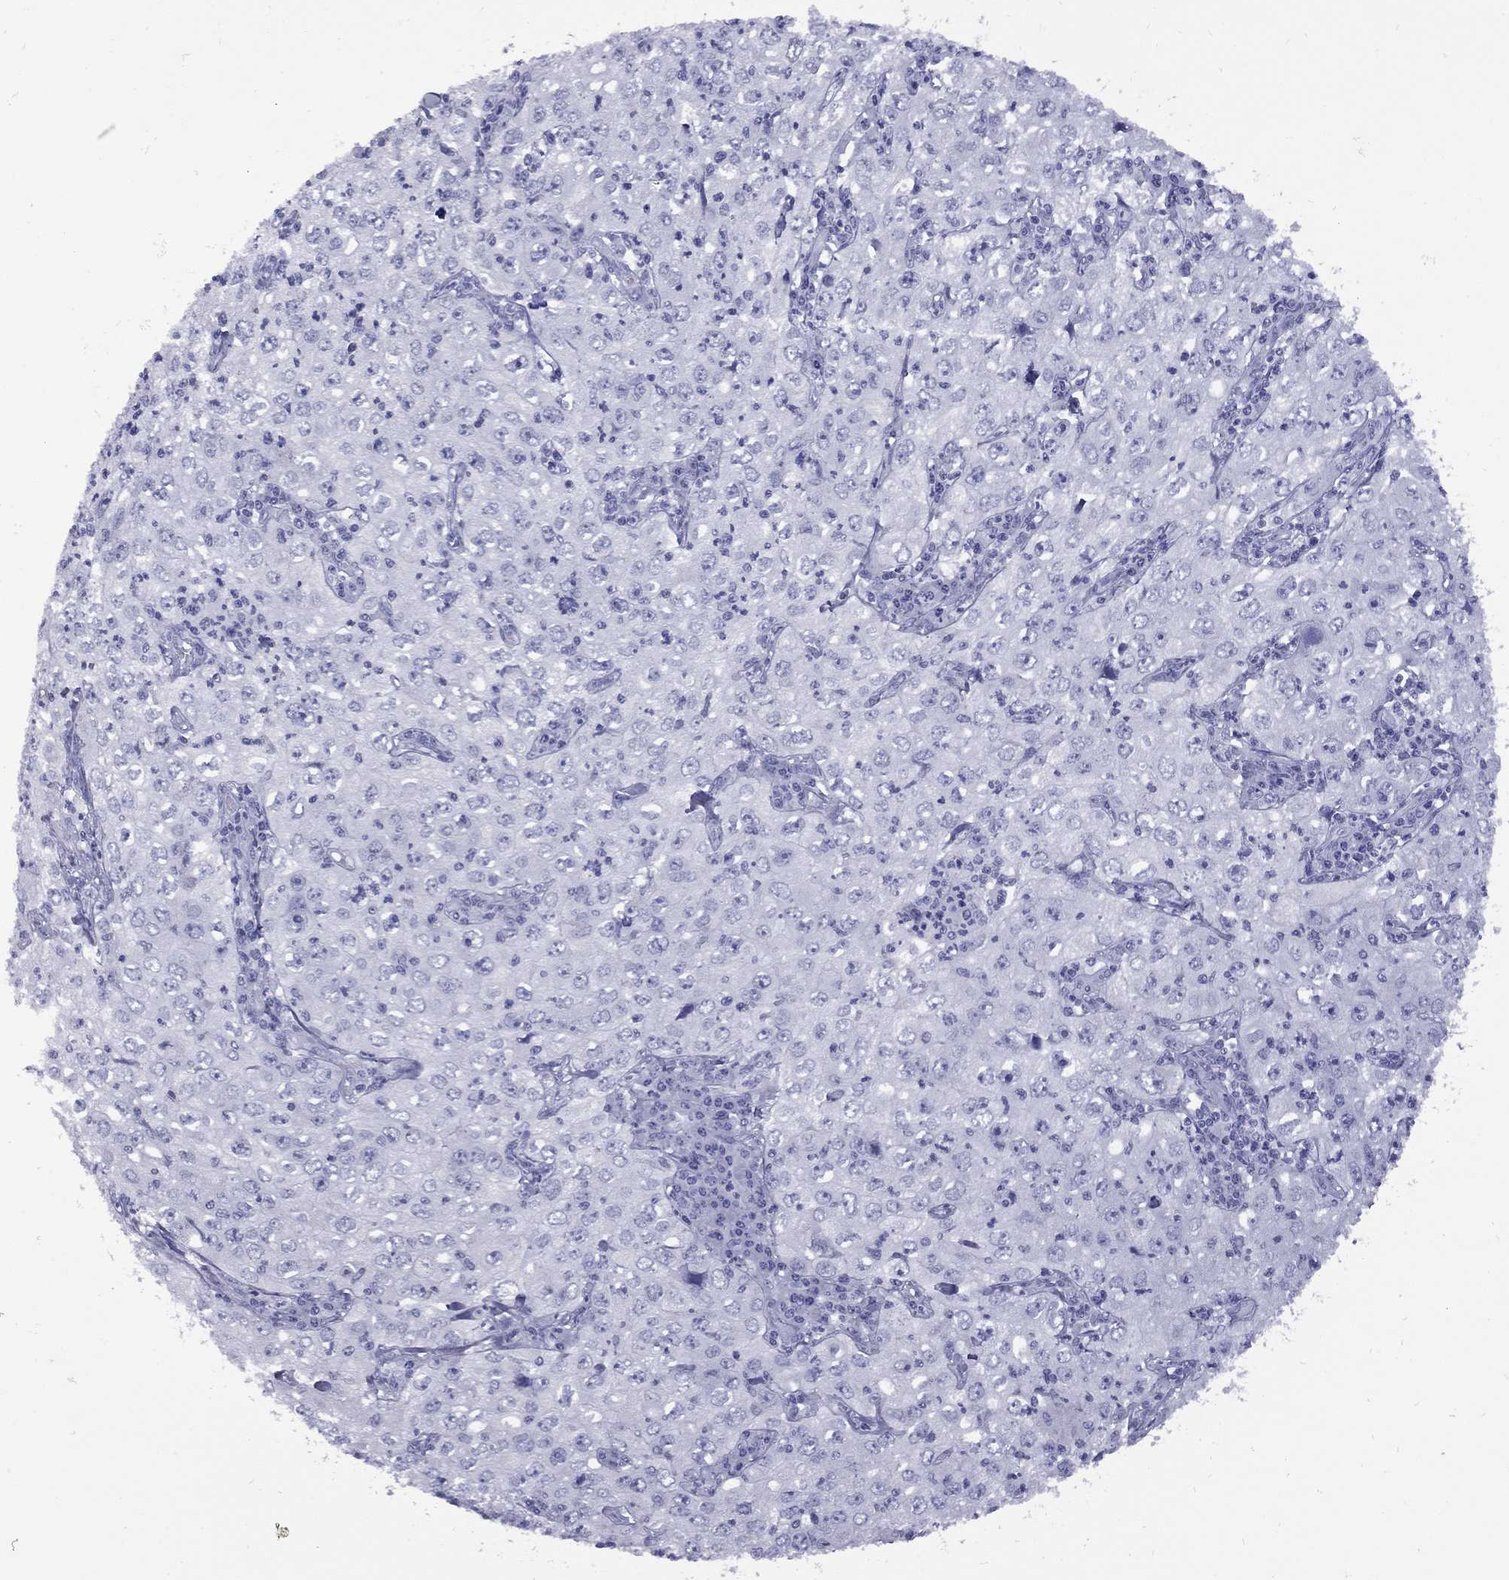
{"staining": {"intensity": "negative", "quantity": "none", "location": "none"}, "tissue": "cervical cancer", "cell_type": "Tumor cells", "image_type": "cancer", "snomed": [{"axis": "morphology", "description": "Squamous cell carcinoma, NOS"}, {"axis": "topography", "description": "Cervix"}], "caption": "High magnification brightfield microscopy of squamous cell carcinoma (cervical) stained with DAB (3,3'-diaminobenzidine) (brown) and counterstained with hematoxylin (blue): tumor cells show no significant positivity. Brightfield microscopy of immunohistochemistry (IHC) stained with DAB (3,3'-diaminobenzidine) (brown) and hematoxylin (blue), captured at high magnification.", "gene": "EPPIN", "patient": {"sex": "female", "age": 24}}